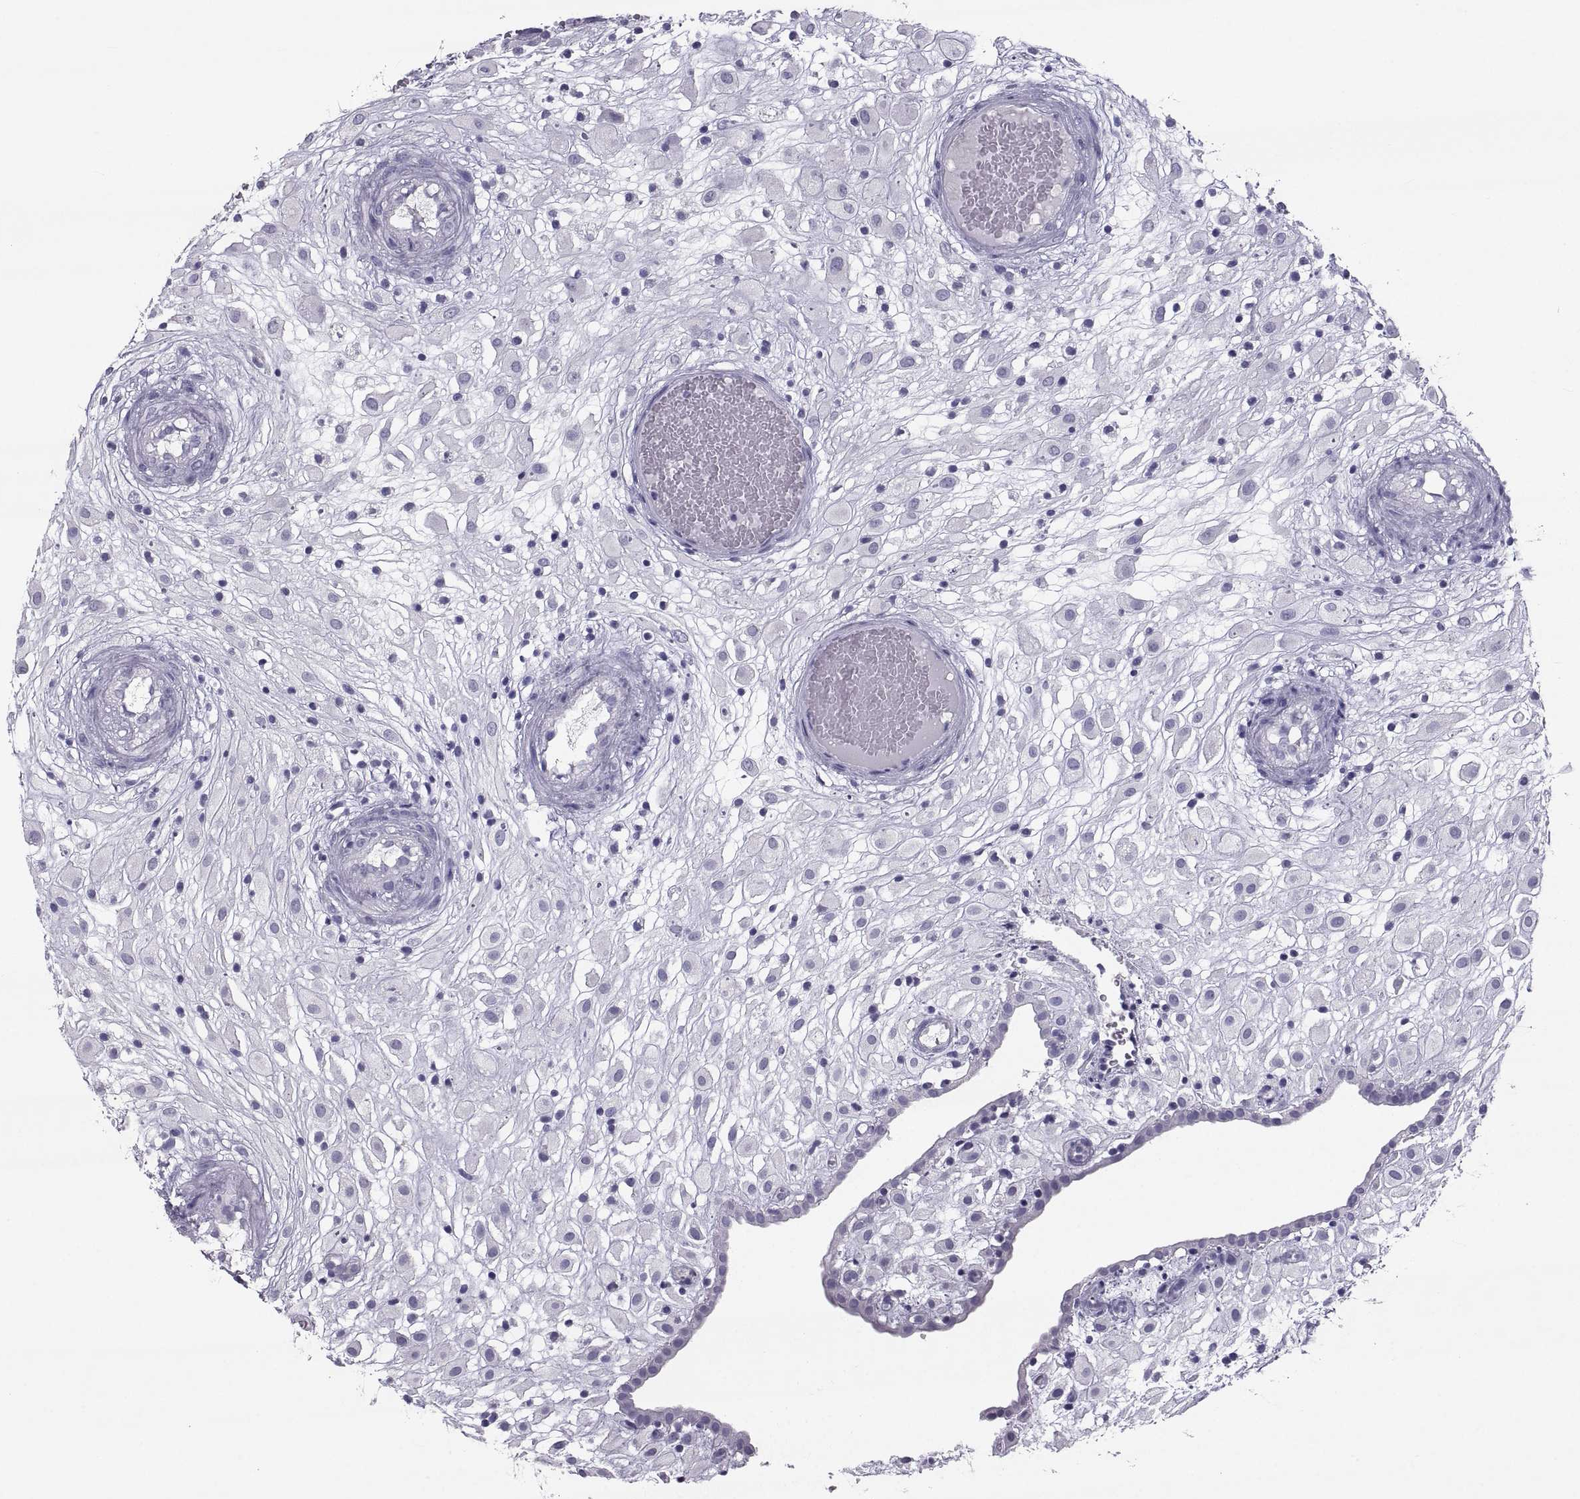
{"staining": {"intensity": "negative", "quantity": "none", "location": "none"}, "tissue": "placenta", "cell_type": "Decidual cells", "image_type": "normal", "snomed": [{"axis": "morphology", "description": "Normal tissue, NOS"}, {"axis": "topography", "description": "Placenta"}], "caption": "Decidual cells are negative for protein expression in benign human placenta. Brightfield microscopy of immunohistochemistry stained with DAB (brown) and hematoxylin (blue), captured at high magnification.", "gene": "PCSK1N", "patient": {"sex": "female", "age": 24}}